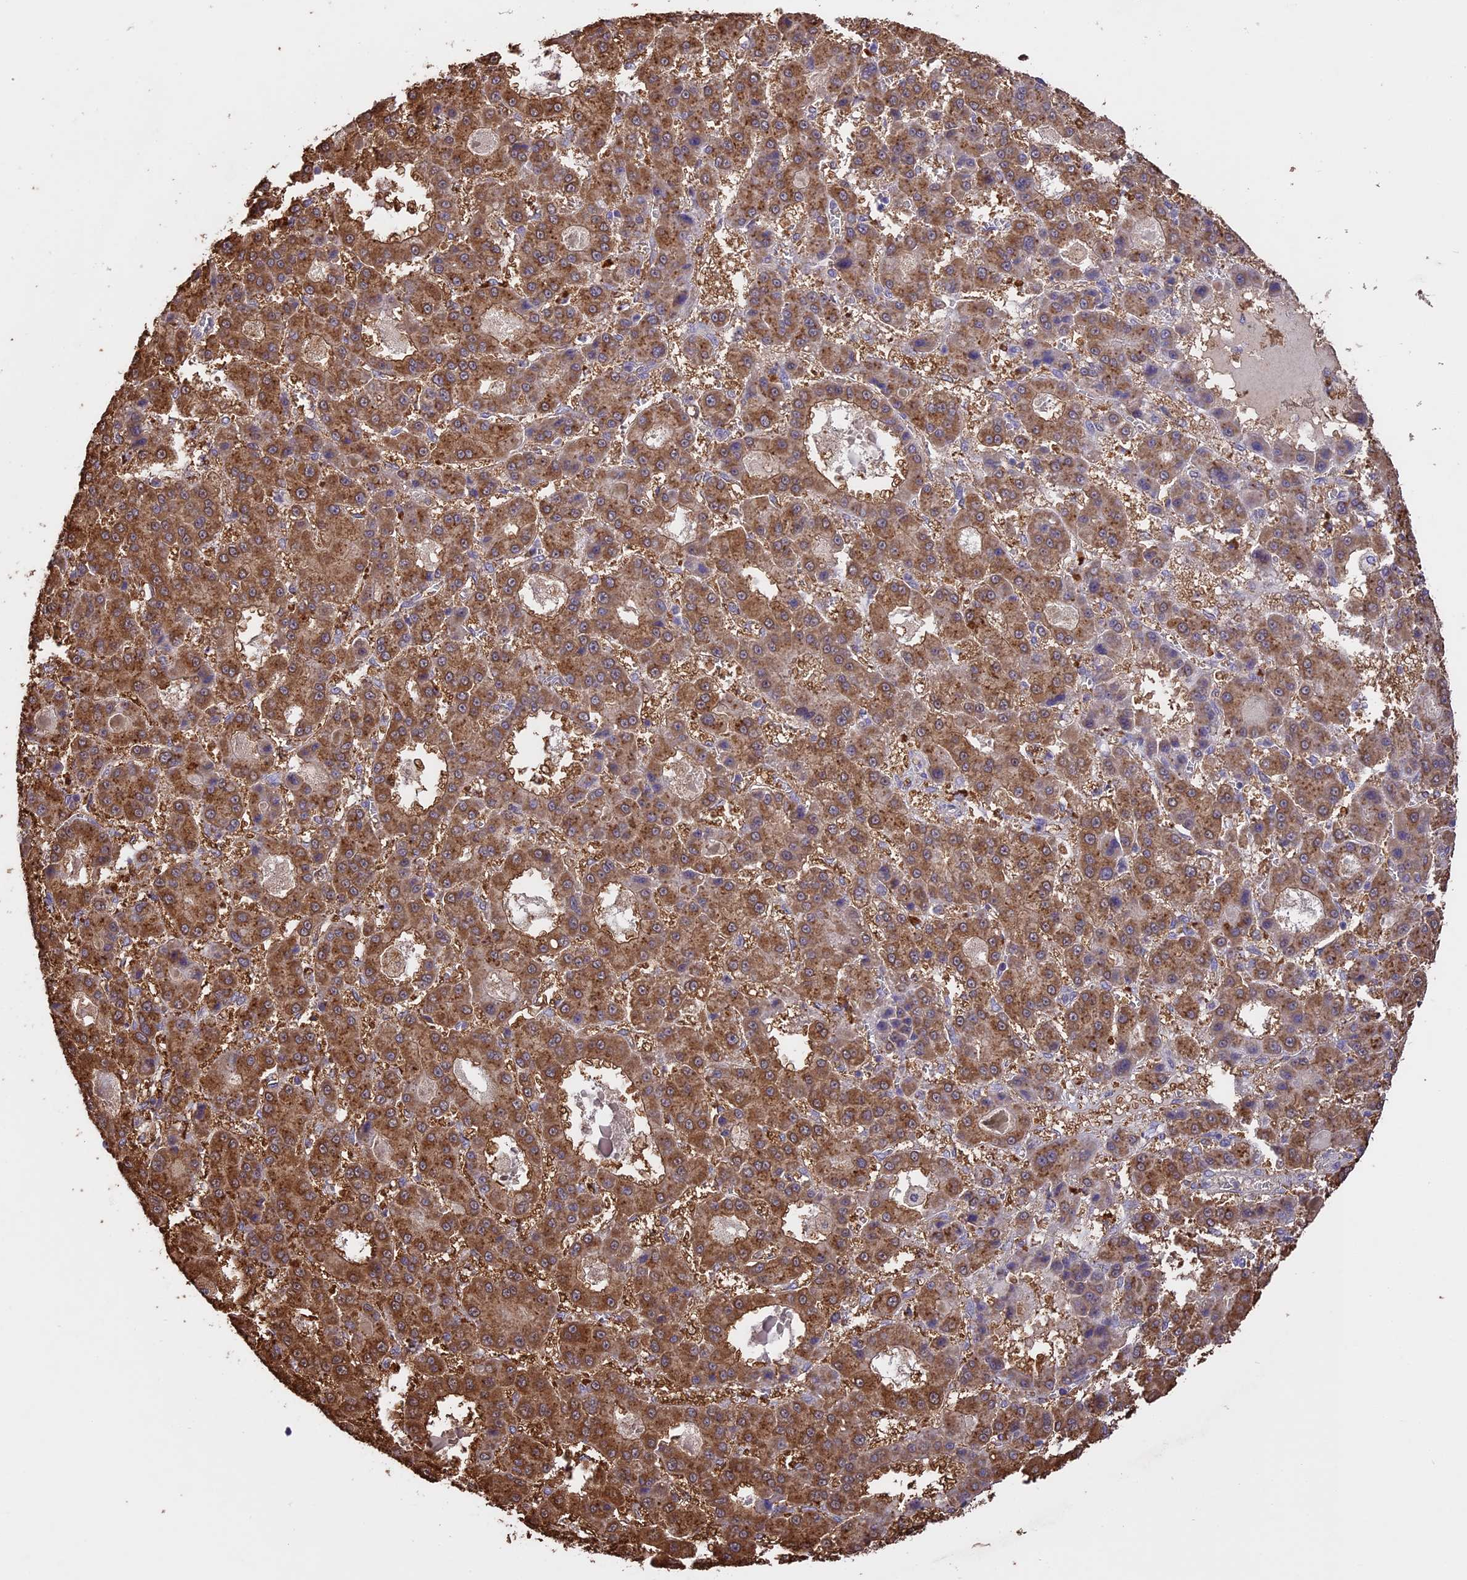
{"staining": {"intensity": "strong", "quantity": ">75%", "location": "cytoplasmic/membranous"}, "tissue": "liver cancer", "cell_type": "Tumor cells", "image_type": "cancer", "snomed": [{"axis": "morphology", "description": "Carcinoma, Hepatocellular, NOS"}, {"axis": "topography", "description": "Liver"}], "caption": "DAB immunohistochemical staining of liver cancer reveals strong cytoplasmic/membranous protein staining in approximately >75% of tumor cells. Using DAB (3,3'-diaminobenzidine) (brown) and hematoxylin (blue) stains, captured at high magnification using brightfield microscopy.", "gene": "ARHGAP19", "patient": {"sex": "male", "age": 70}}